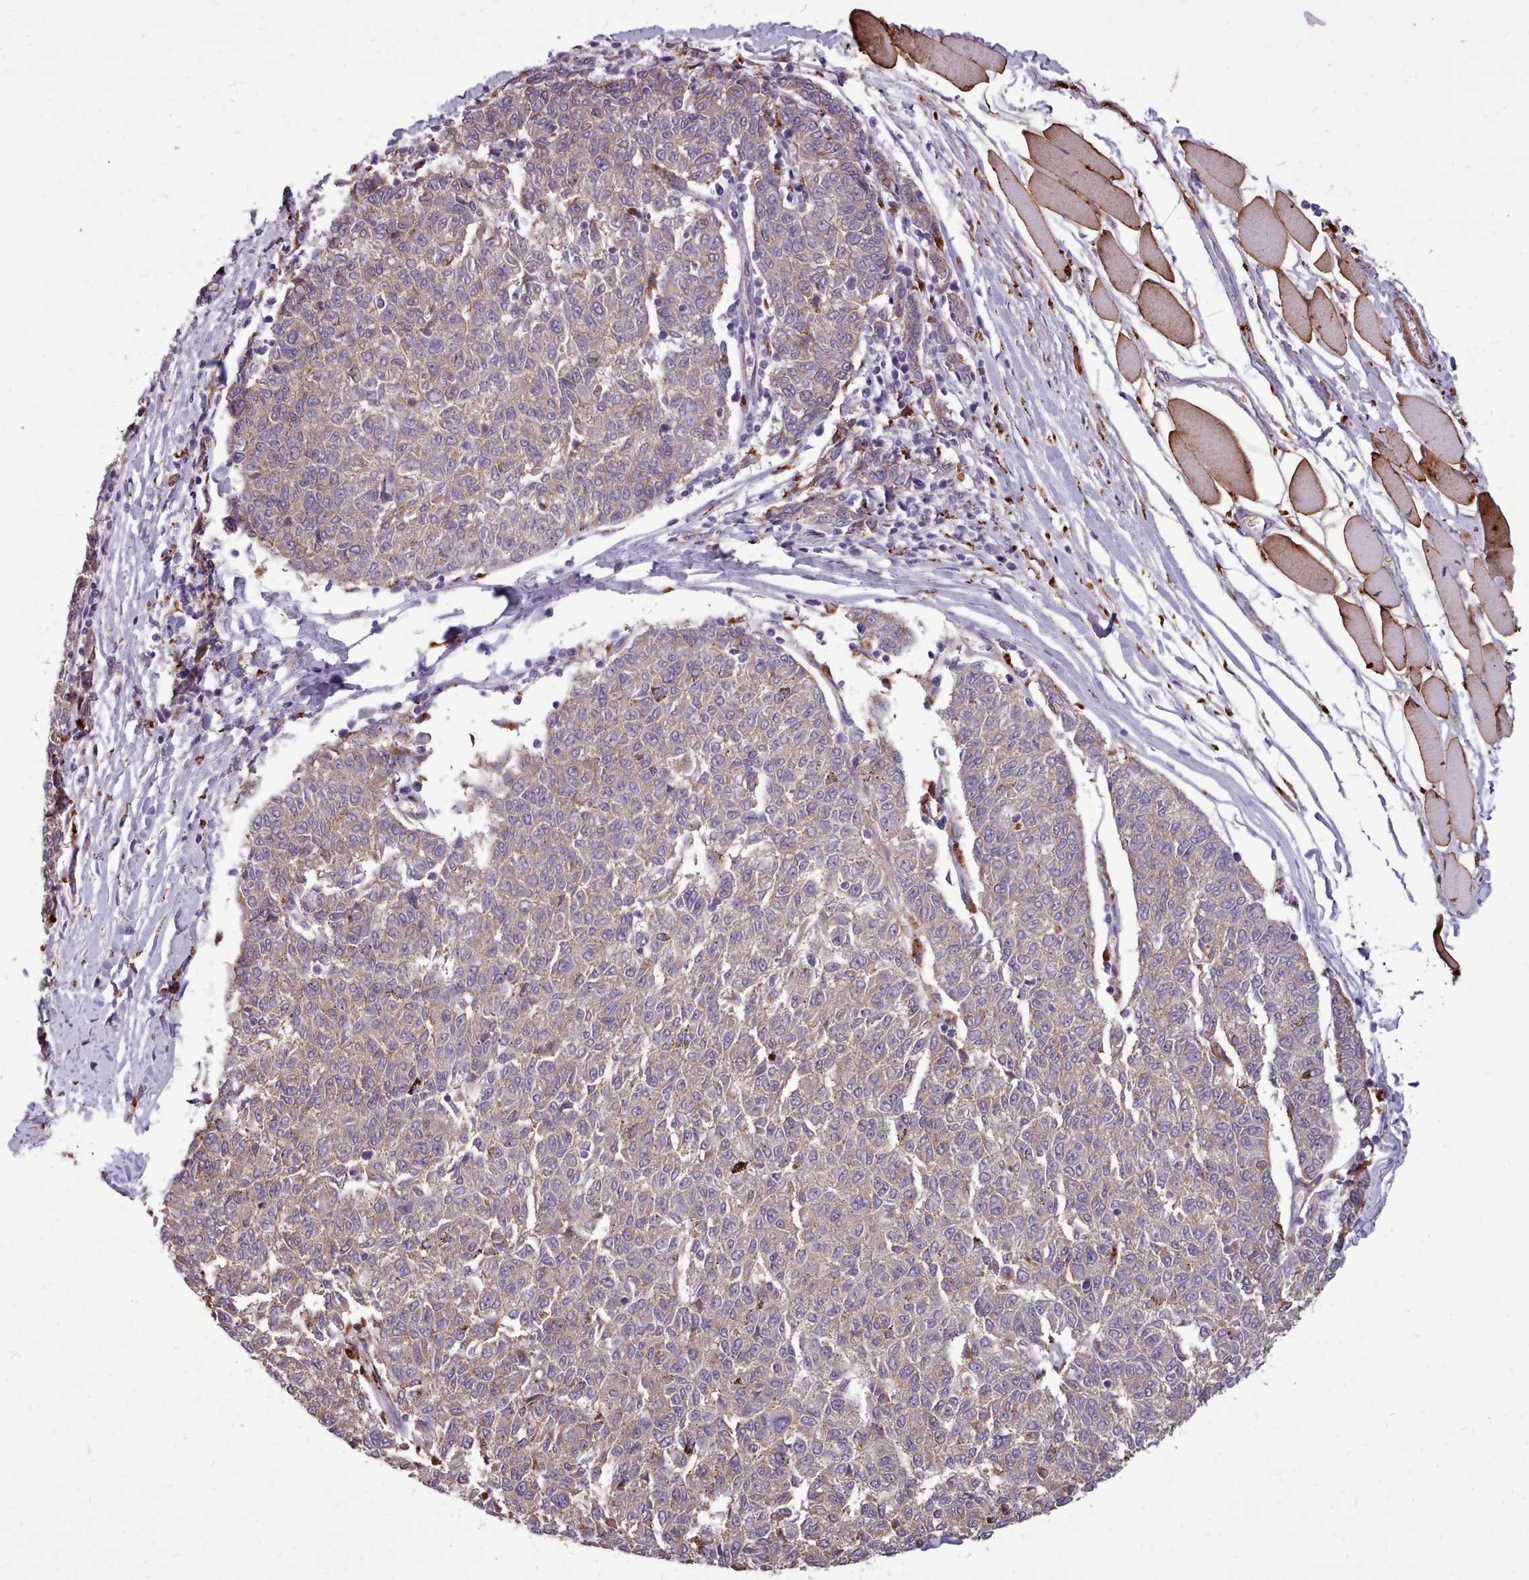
{"staining": {"intensity": "weak", "quantity": ">75%", "location": "cytoplasmic/membranous"}, "tissue": "melanoma", "cell_type": "Tumor cells", "image_type": "cancer", "snomed": [{"axis": "morphology", "description": "Malignant melanoma, NOS"}, {"axis": "topography", "description": "Skin"}], "caption": "Malignant melanoma stained with a brown dye displays weak cytoplasmic/membranous positive positivity in about >75% of tumor cells.", "gene": "PACSIN3", "patient": {"sex": "female", "age": 72}}